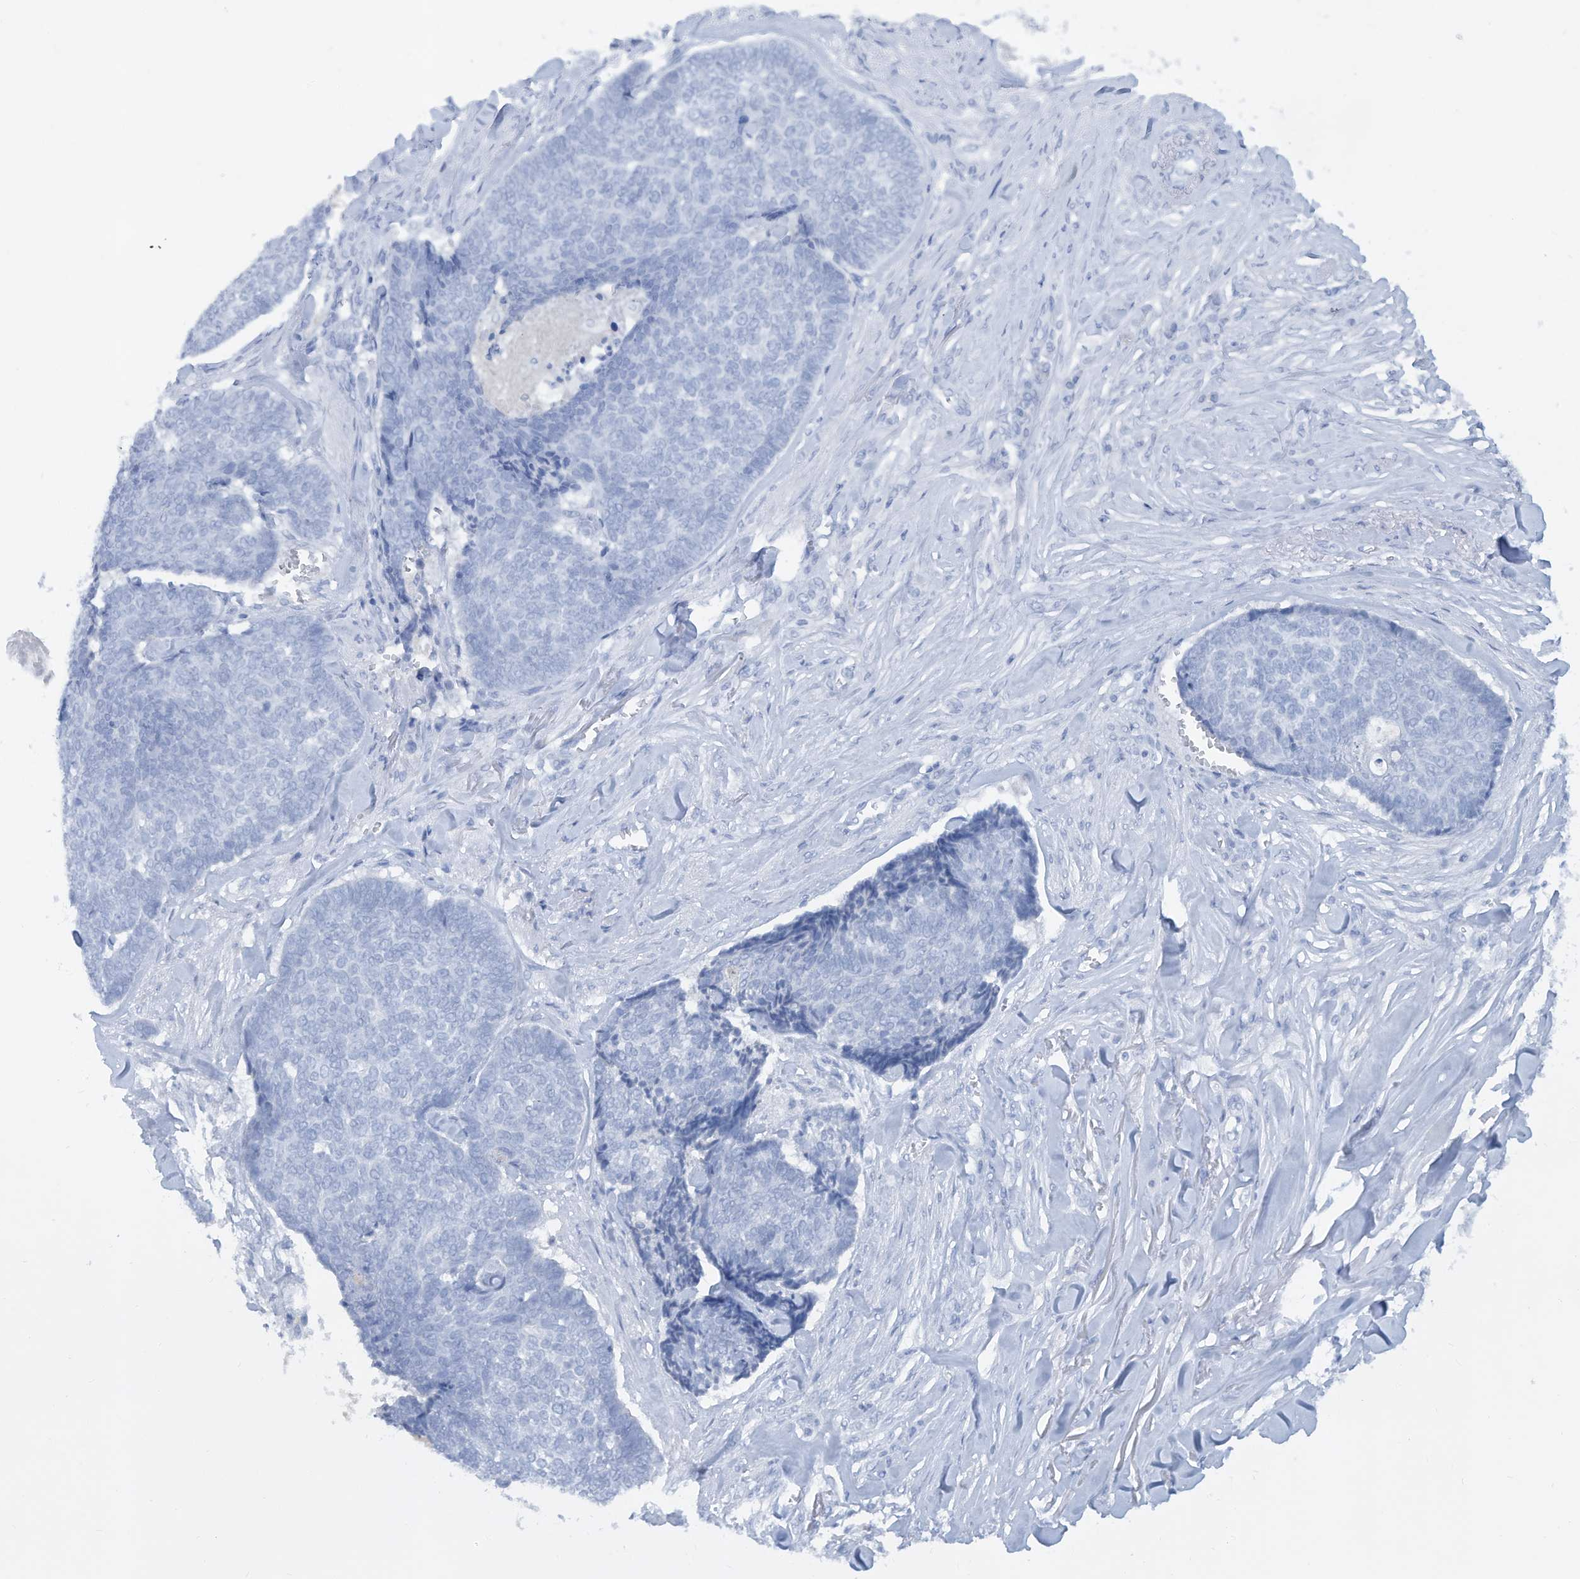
{"staining": {"intensity": "negative", "quantity": "none", "location": "none"}, "tissue": "skin cancer", "cell_type": "Tumor cells", "image_type": "cancer", "snomed": [{"axis": "morphology", "description": "Basal cell carcinoma"}, {"axis": "topography", "description": "Skin"}], "caption": "Immunohistochemical staining of human skin cancer displays no significant expression in tumor cells.", "gene": "HAS3", "patient": {"sex": "male", "age": 84}}